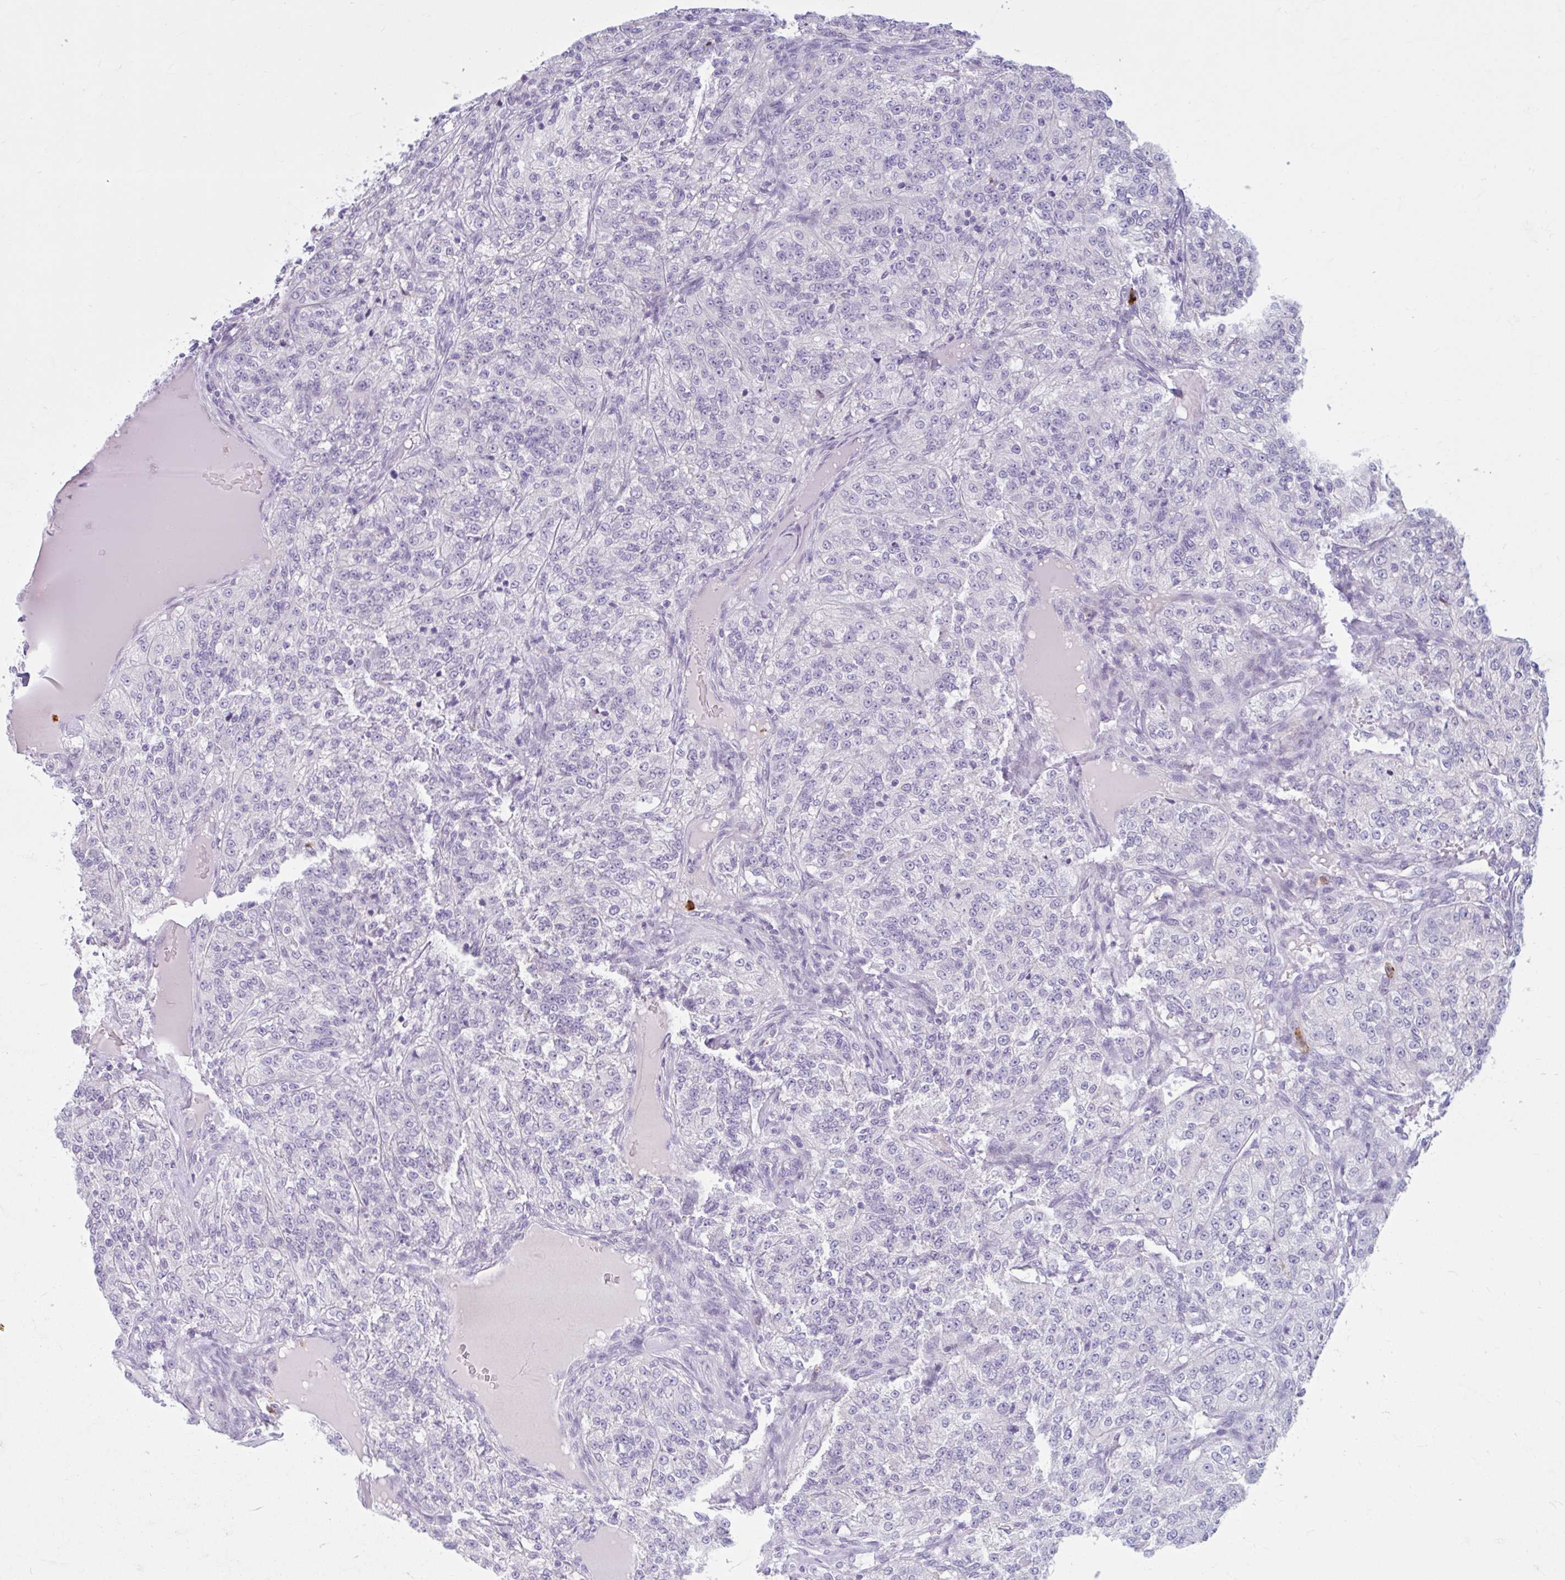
{"staining": {"intensity": "negative", "quantity": "none", "location": "none"}, "tissue": "renal cancer", "cell_type": "Tumor cells", "image_type": "cancer", "snomed": [{"axis": "morphology", "description": "Adenocarcinoma, NOS"}, {"axis": "topography", "description": "Kidney"}], "caption": "DAB (3,3'-diaminobenzidine) immunohistochemical staining of adenocarcinoma (renal) shows no significant positivity in tumor cells.", "gene": "CEP120", "patient": {"sex": "female", "age": 63}}